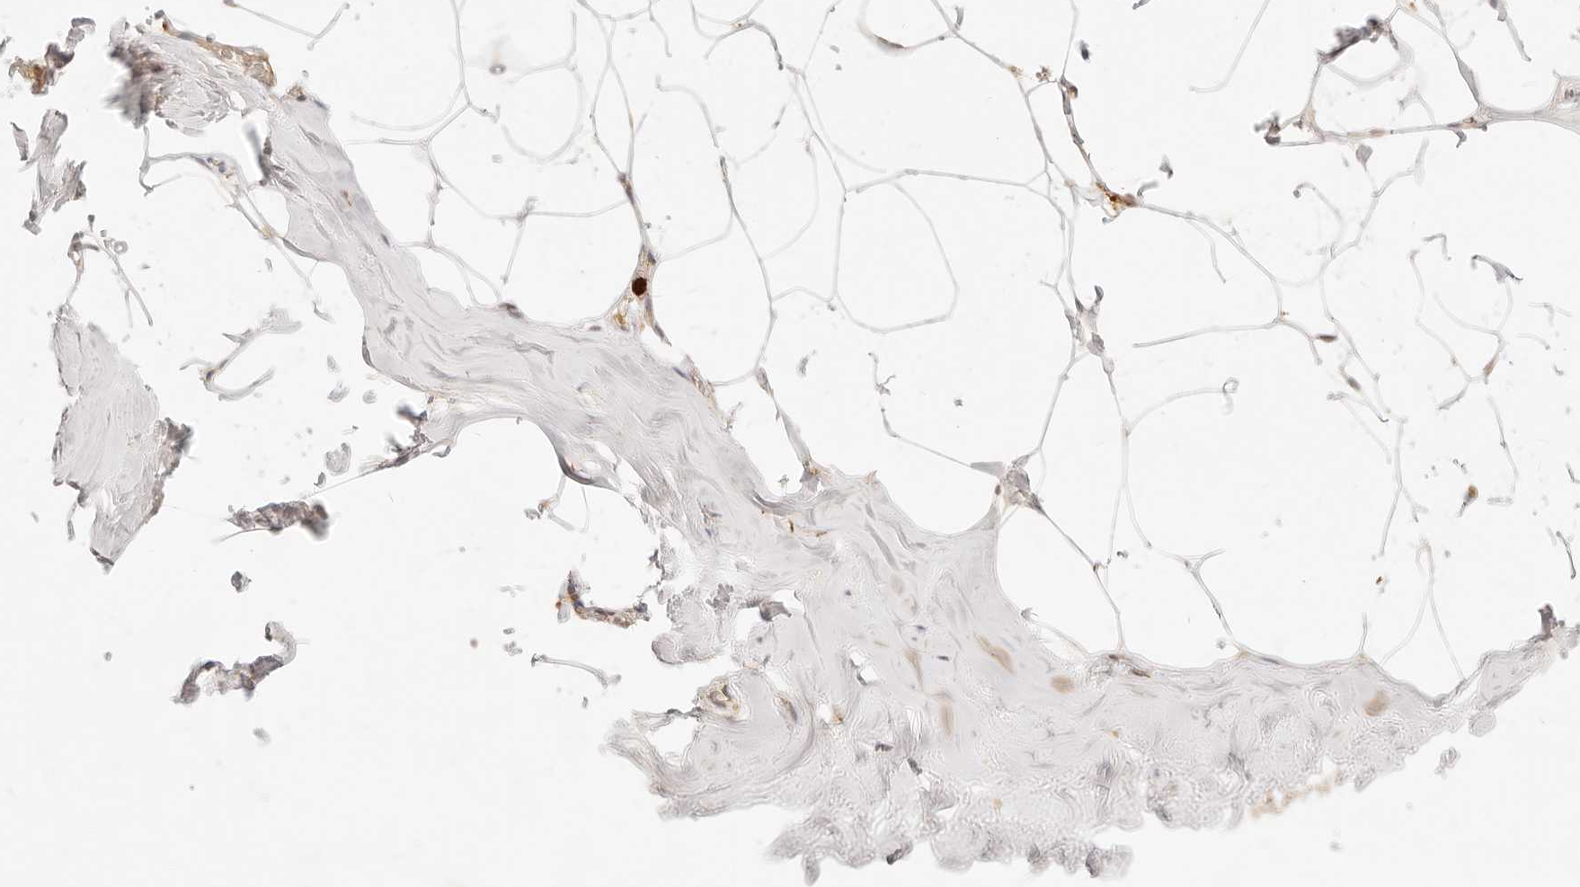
{"staining": {"intensity": "negative", "quantity": "none", "location": "none"}, "tissue": "adipose tissue", "cell_type": "Adipocytes", "image_type": "normal", "snomed": [{"axis": "morphology", "description": "Normal tissue, NOS"}, {"axis": "morphology", "description": "Fibrosis, NOS"}, {"axis": "topography", "description": "Breast"}, {"axis": "topography", "description": "Adipose tissue"}], "caption": "DAB (3,3'-diaminobenzidine) immunohistochemical staining of benign adipose tissue demonstrates no significant positivity in adipocytes. (Stains: DAB (3,3'-diaminobenzidine) IHC with hematoxylin counter stain, Microscopy: brightfield microscopy at high magnification).", "gene": "TMTC2", "patient": {"sex": "female", "age": 39}}